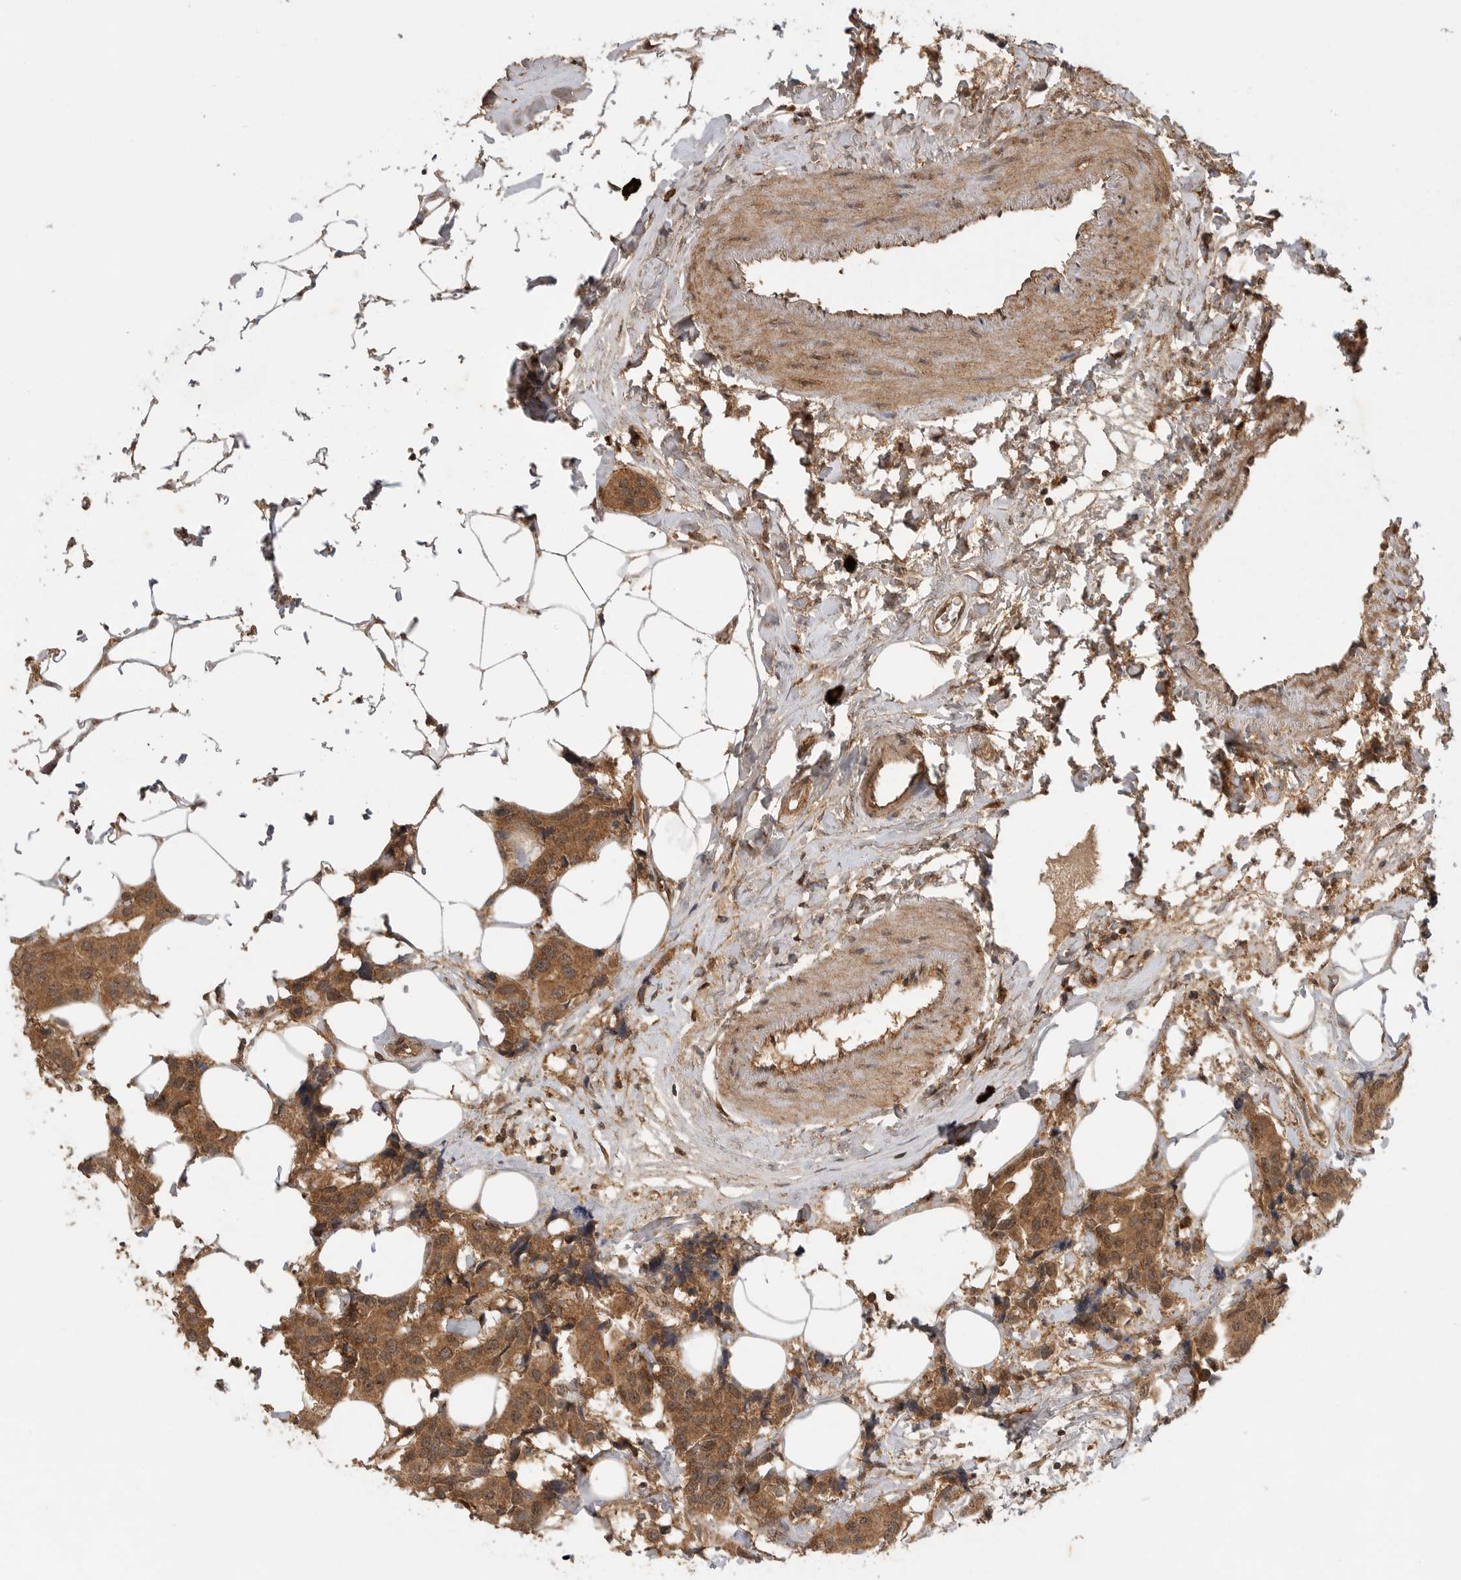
{"staining": {"intensity": "moderate", "quantity": ">75%", "location": "cytoplasmic/membranous,nuclear"}, "tissue": "breast cancer", "cell_type": "Tumor cells", "image_type": "cancer", "snomed": [{"axis": "morphology", "description": "Normal tissue, NOS"}, {"axis": "morphology", "description": "Duct carcinoma"}, {"axis": "topography", "description": "Breast"}], "caption": "This photomicrograph shows IHC staining of breast cancer (intraductal carcinoma), with medium moderate cytoplasmic/membranous and nuclear staining in about >75% of tumor cells.", "gene": "ICOSLG", "patient": {"sex": "female", "age": 39}}